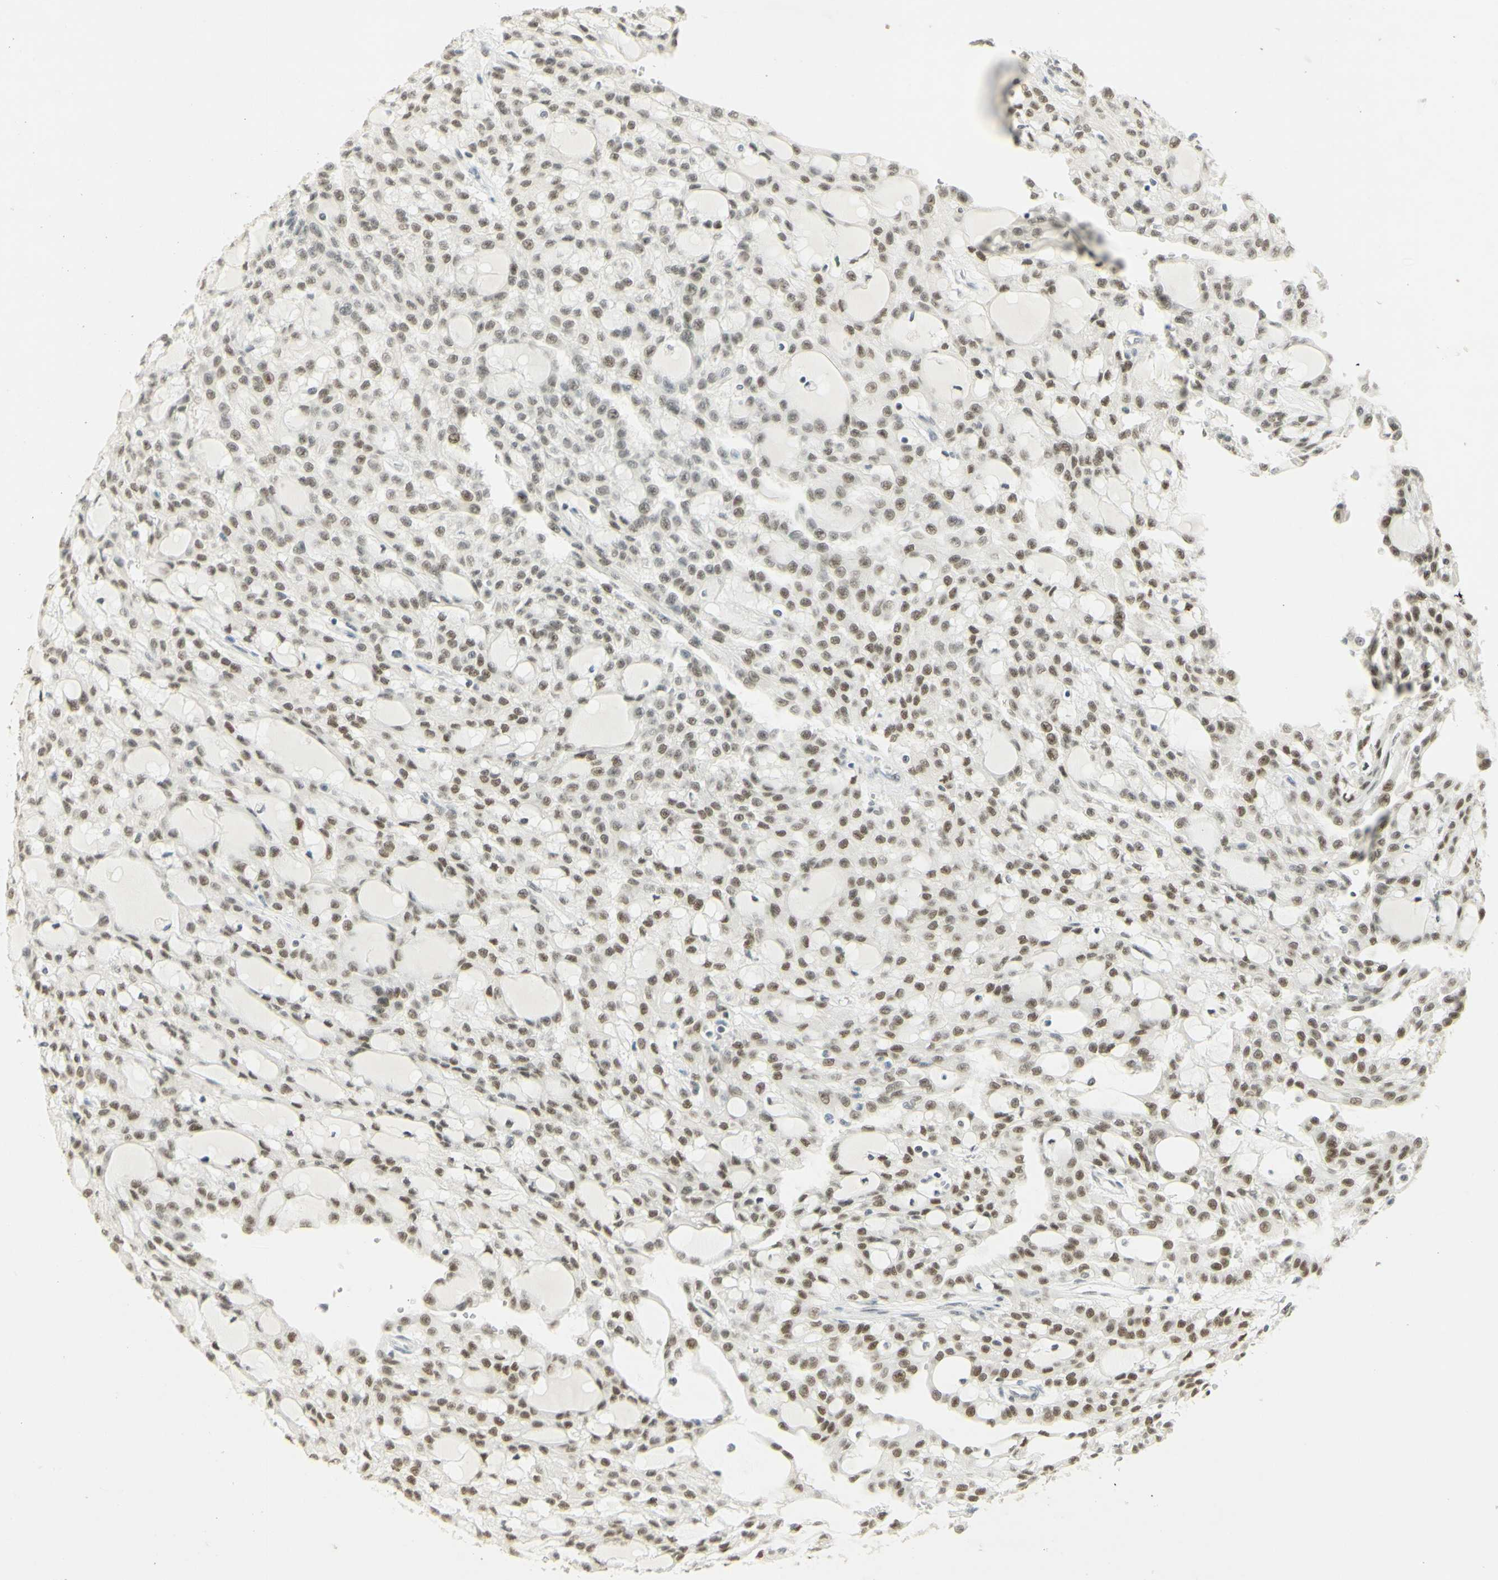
{"staining": {"intensity": "weak", "quantity": ">75%", "location": "nuclear"}, "tissue": "renal cancer", "cell_type": "Tumor cells", "image_type": "cancer", "snomed": [{"axis": "morphology", "description": "Adenocarcinoma, NOS"}, {"axis": "topography", "description": "Kidney"}], "caption": "IHC staining of renal cancer, which demonstrates low levels of weak nuclear staining in about >75% of tumor cells indicating weak nuclear protein staining. The staining was performed using DAB (3,3'-diaminobenzidine) (brown) for protein detection and nuclei were counterstained in hematoxylin (blue).", "gene": "PMS2", "patient": {"sex": "male", "age": 63}}